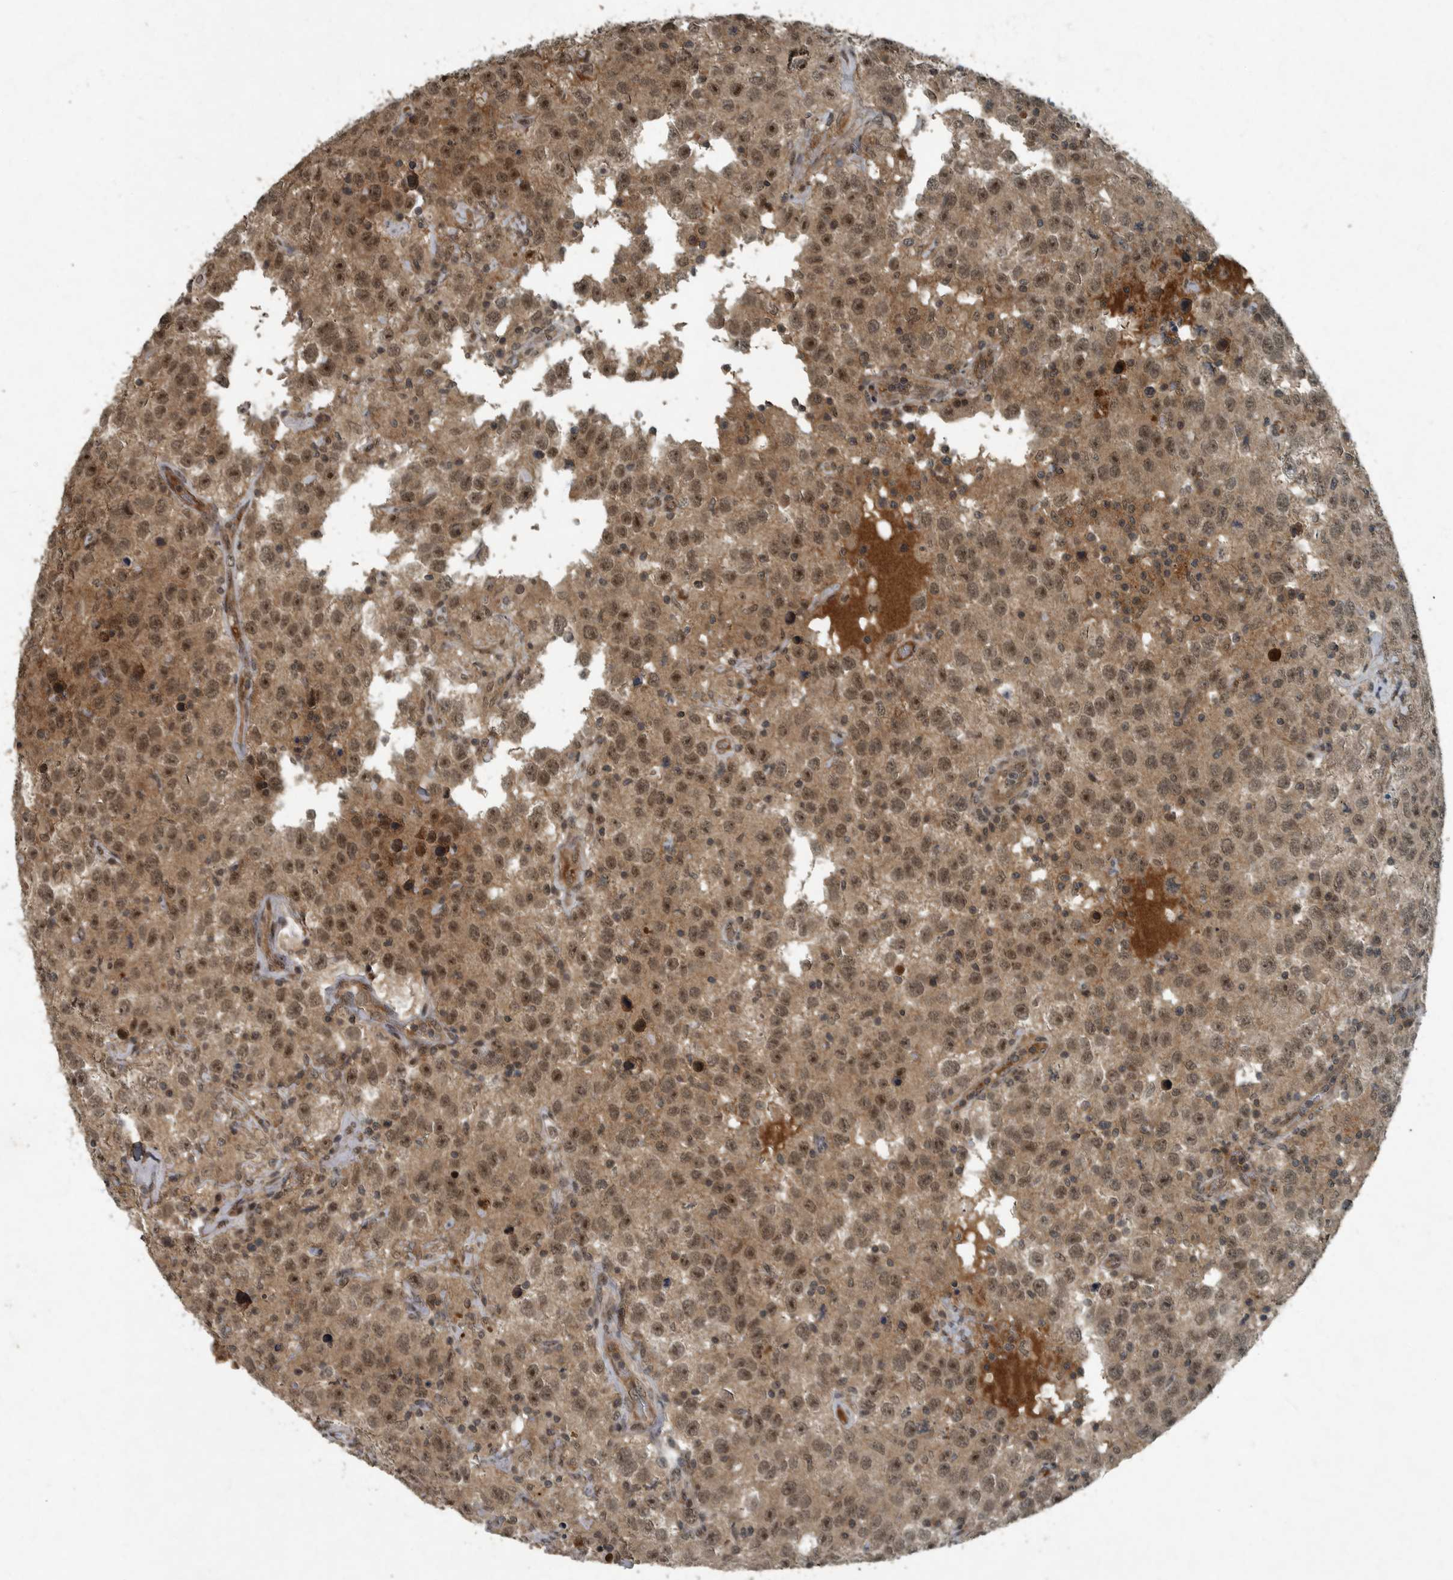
{"staining": {"intensity": "moderate", "quantity": ">75%", "location": "cytoplasmic/membranous,nuclear"}, "tissue": "testis cancer", "cell_type": "Tumor cells", "image_type": "cancer", "snomed": [{"axis": "morphology", "description": "Seminoma, NOS"}, {"axis": "topography", "description": "Testis"}], "caption": "Immunohistochemistry image of neoplastic tissue: human testis cancer (seminoma) stained using immunohistochemistry (IHC) exhibits medium levels of moderate protein expression localized specifically in the cytoplasmic/membranous and nuclear of tumor cells, appearing as a cytoplasmic/membranous and nuclear brown color.", "gene": "FOXO1", "patient": {"sex": "male", "age": 41}}